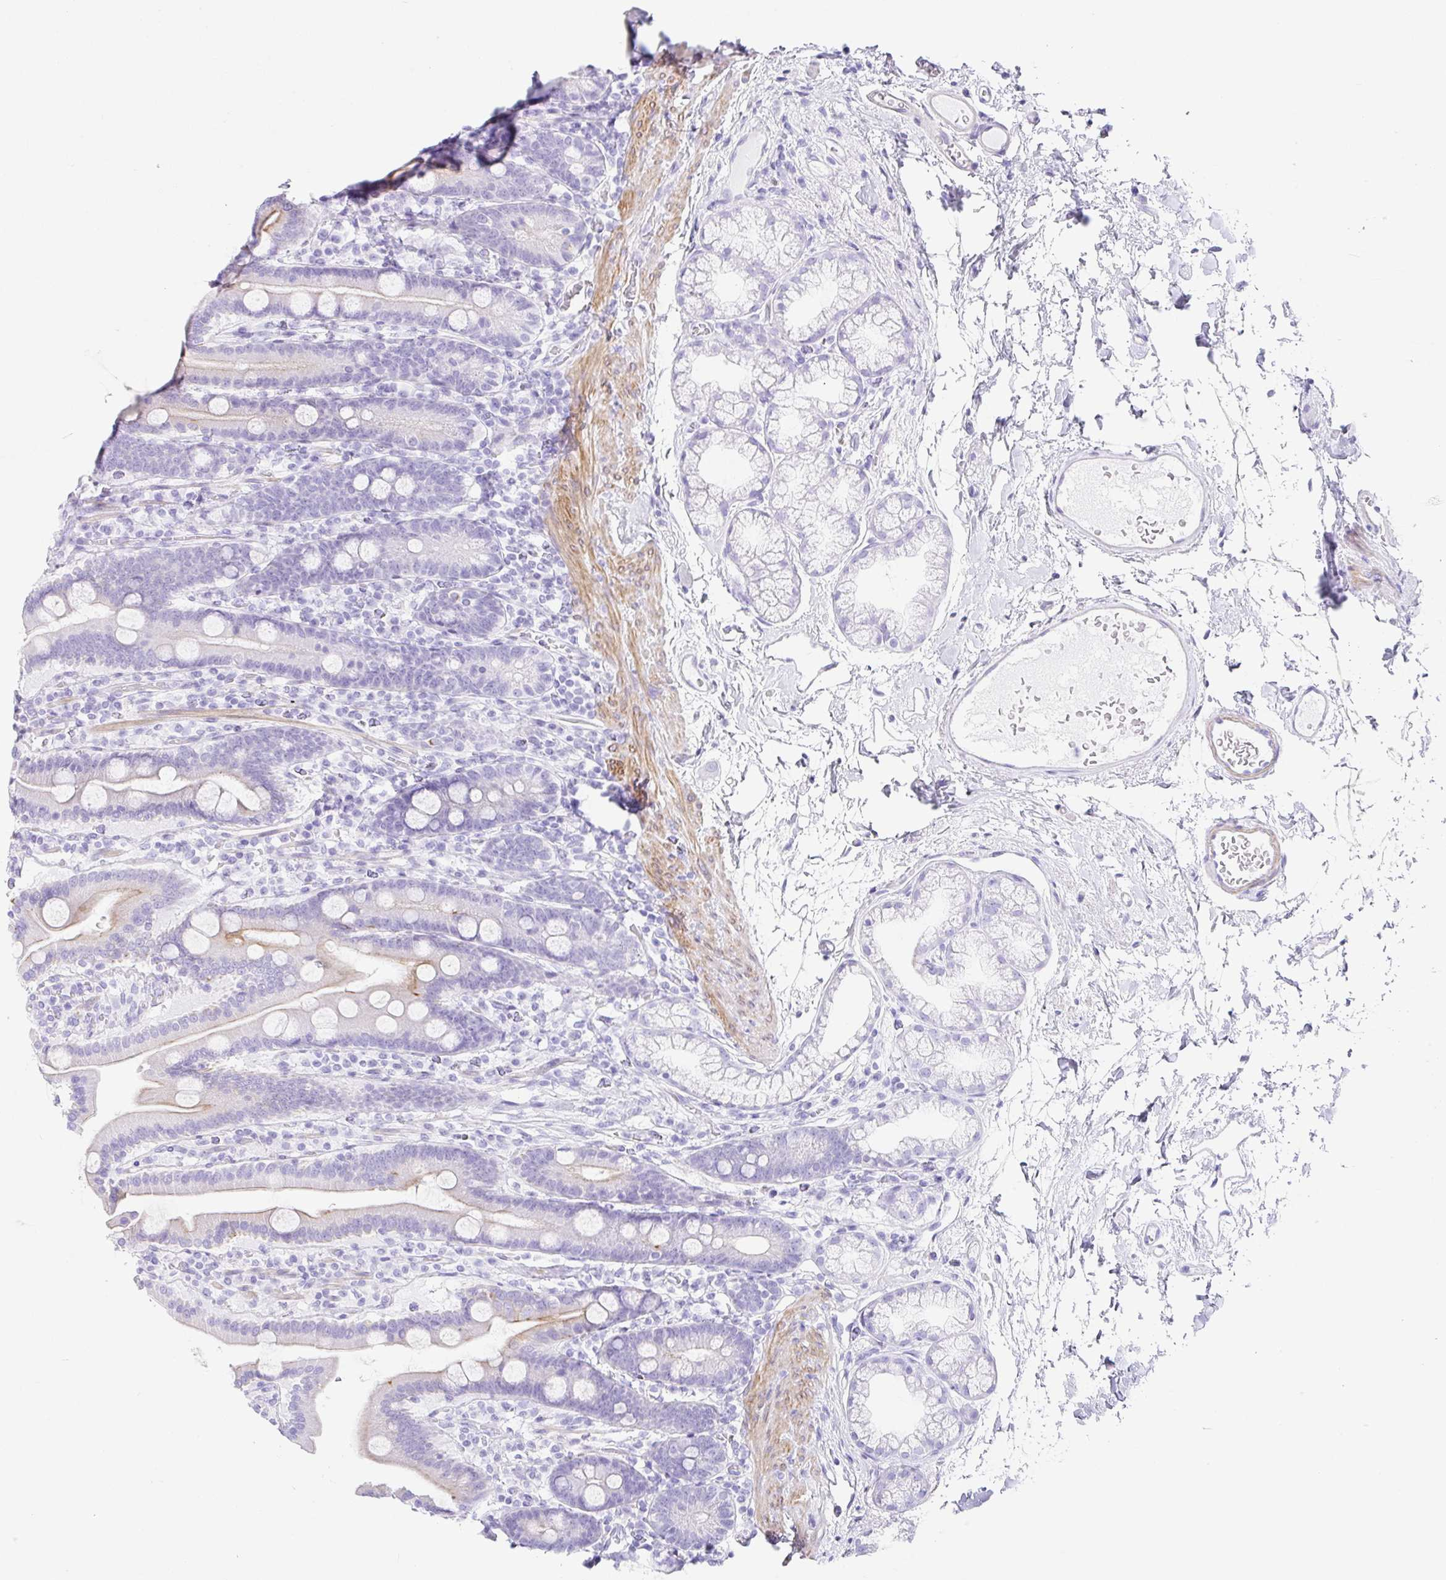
{"staining": {"intensity": "moderate", "quantity": "<25%", "location": "cytoplasmic/membranous"}, "tissue": "duodenum", "cell_type": "Glandular cells", "image_type": "normal", "snomed": [{"axis": "morphology", "description": "Normal tissue, NOS"}, {"axis": "topography", "description": "Duodenum"}], "caption": "This is a histology image of immunohistochemistry (IHC) staining of normal duodenum, which shows moderate staining in the cytoplasmic/membranous of glandular cells.", "gene": "CLDND2", "patient": {"sex": "male", "age": 55}}